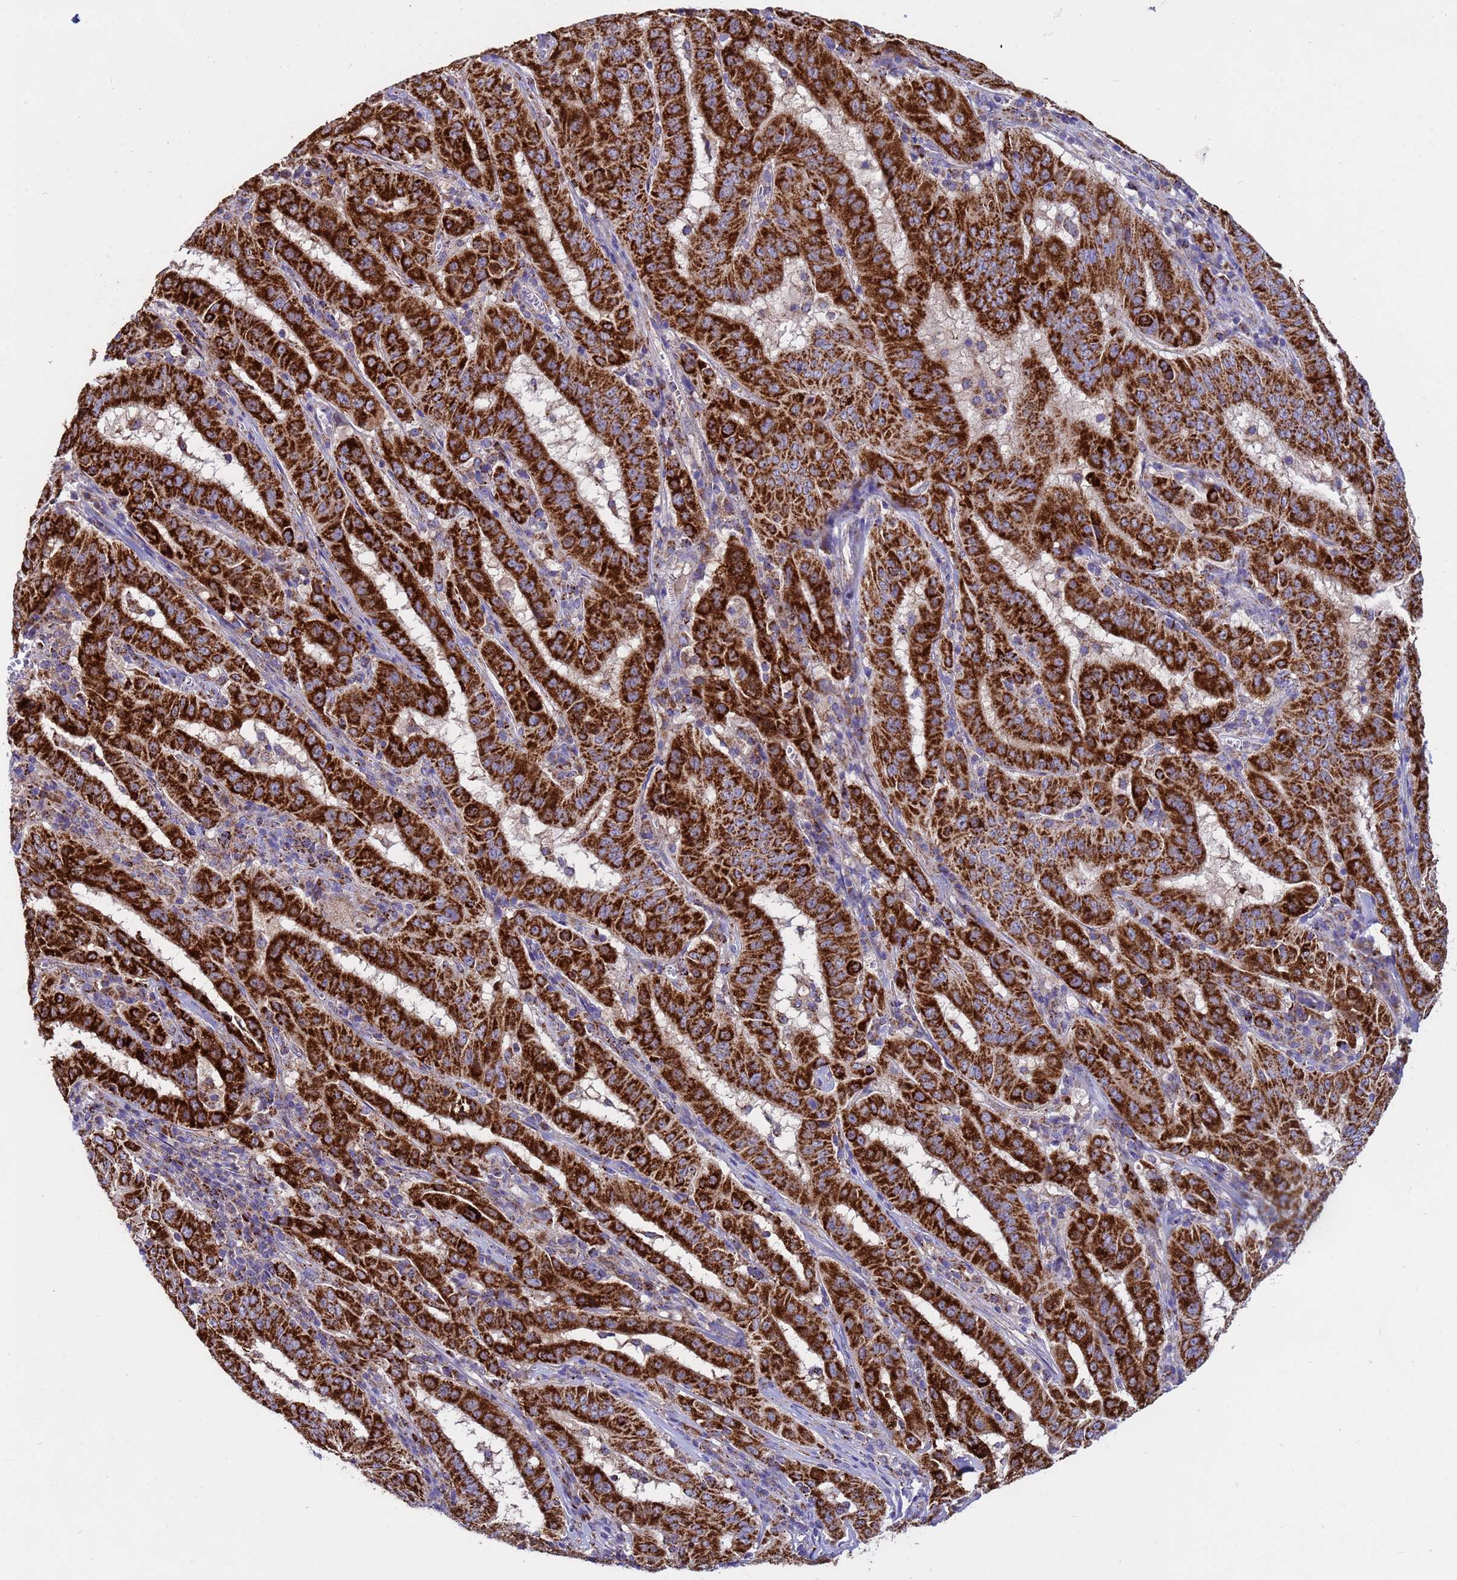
{"staining": {"intensity": "strong", "quantity": ">75%", "location": "cytoplasmic/membranous"}, "tissue": "pancreatic cancer", "cell_type": "Tumor cells", "image_type": "cancer", "snomed": [{"axis": "morphology", "description": "Adenocarcinoma, NOS"}, {"axis": "topography", "description": "Pancreas"}], "caption": "Pancreatic cancer (adenocarcinoma) stained with a brown dye demonstrates strong cytoplasmic/membranous positive staining in approximately >75% of tumor cells.", "gene": "TUBGCP3", "patient": {"sex": "male", "age": 63}}